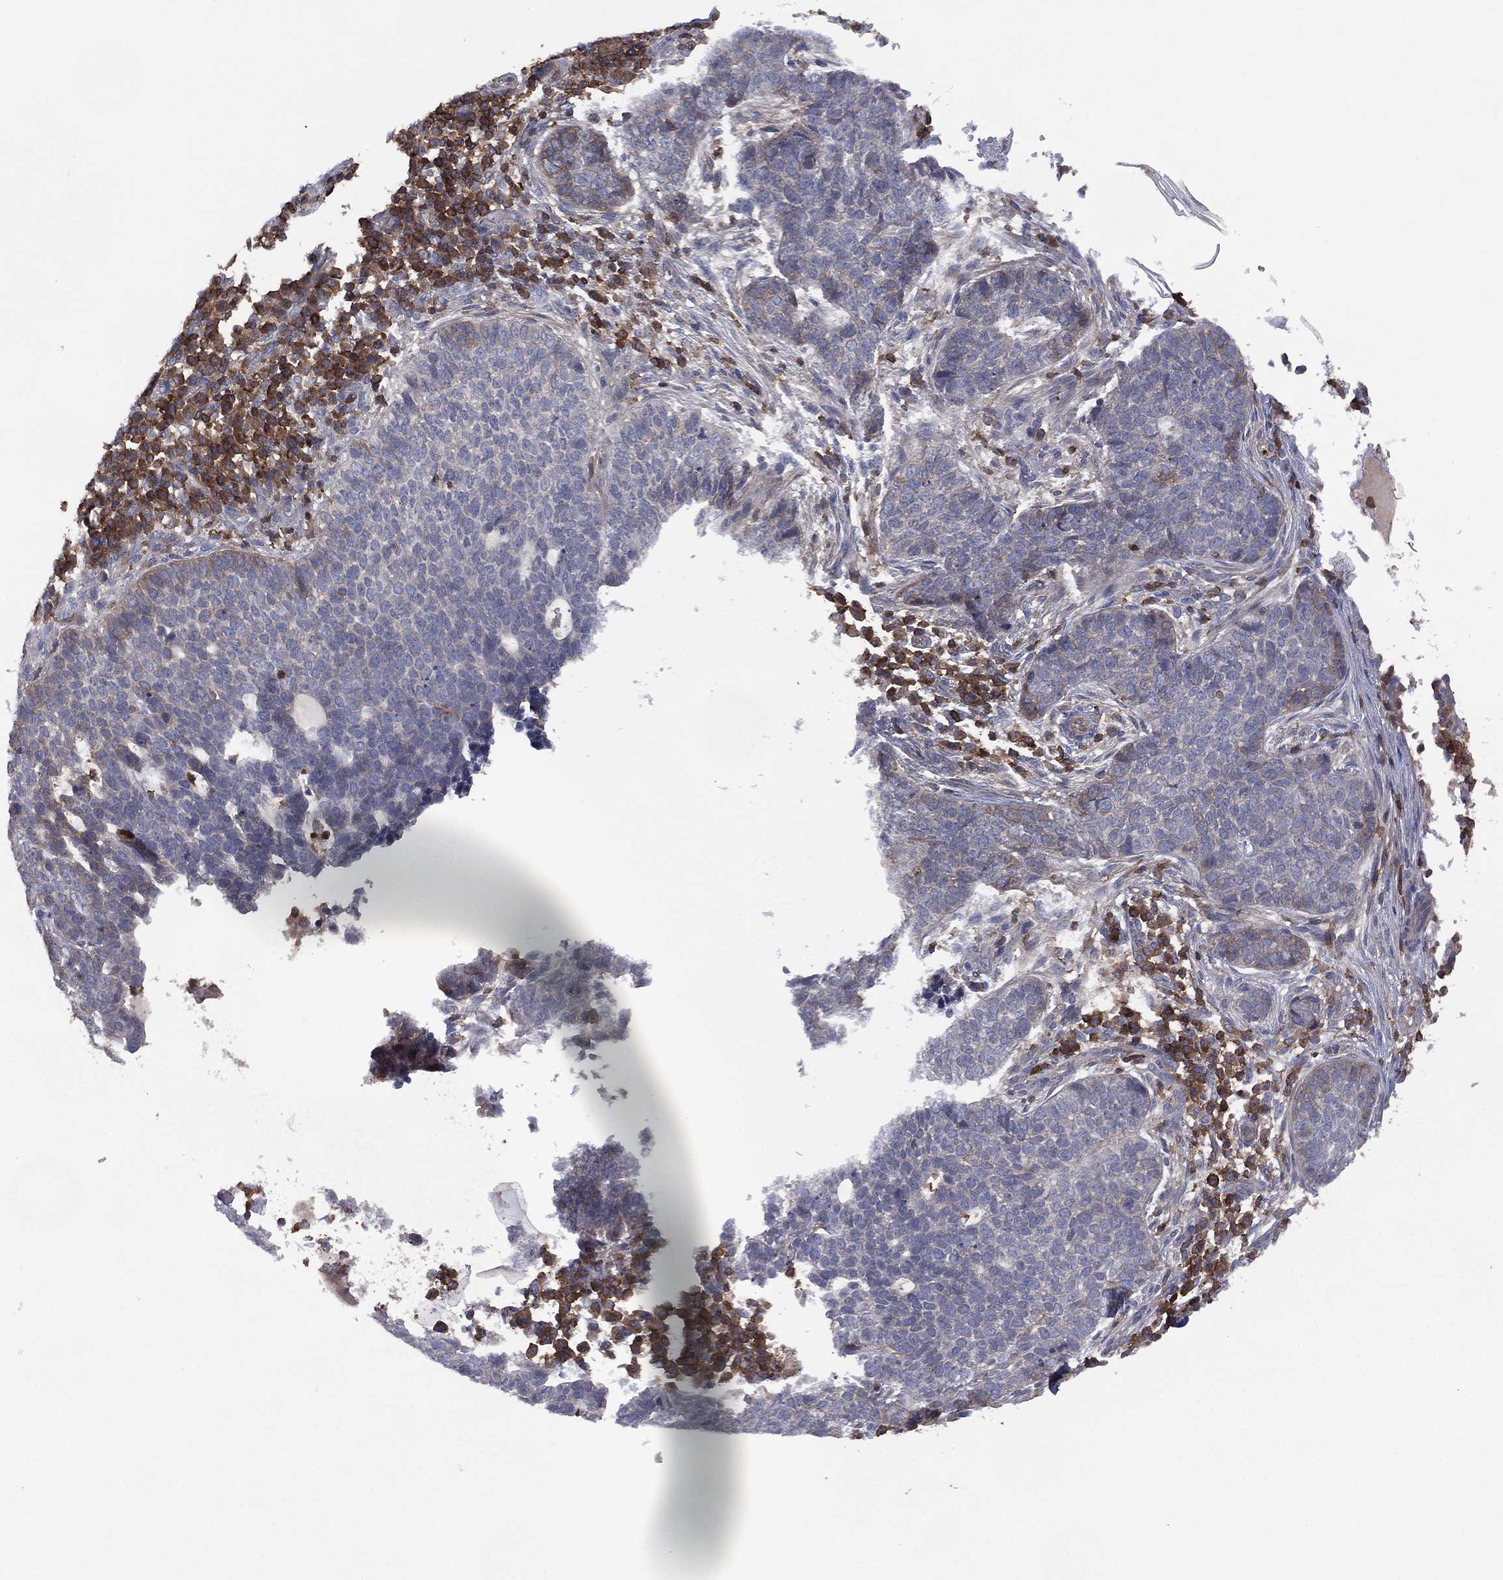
{"staining": {"intensity": "negative", "quantity": "none", "location": "none"}, "tissue": "skin cancer", "cell_type": "Tumor cells", "image_type": "cancer", "snomed": [{"axis": "morphology", "description": "Basal cell carcinoma"}, {"axis": "topography", "description": "Skin"}], "caption": "The image displays no significant positivity in tumor cells of skin cancer.", "gene": "DOCK8", "patient": {"sex": "female", "age": 69}}